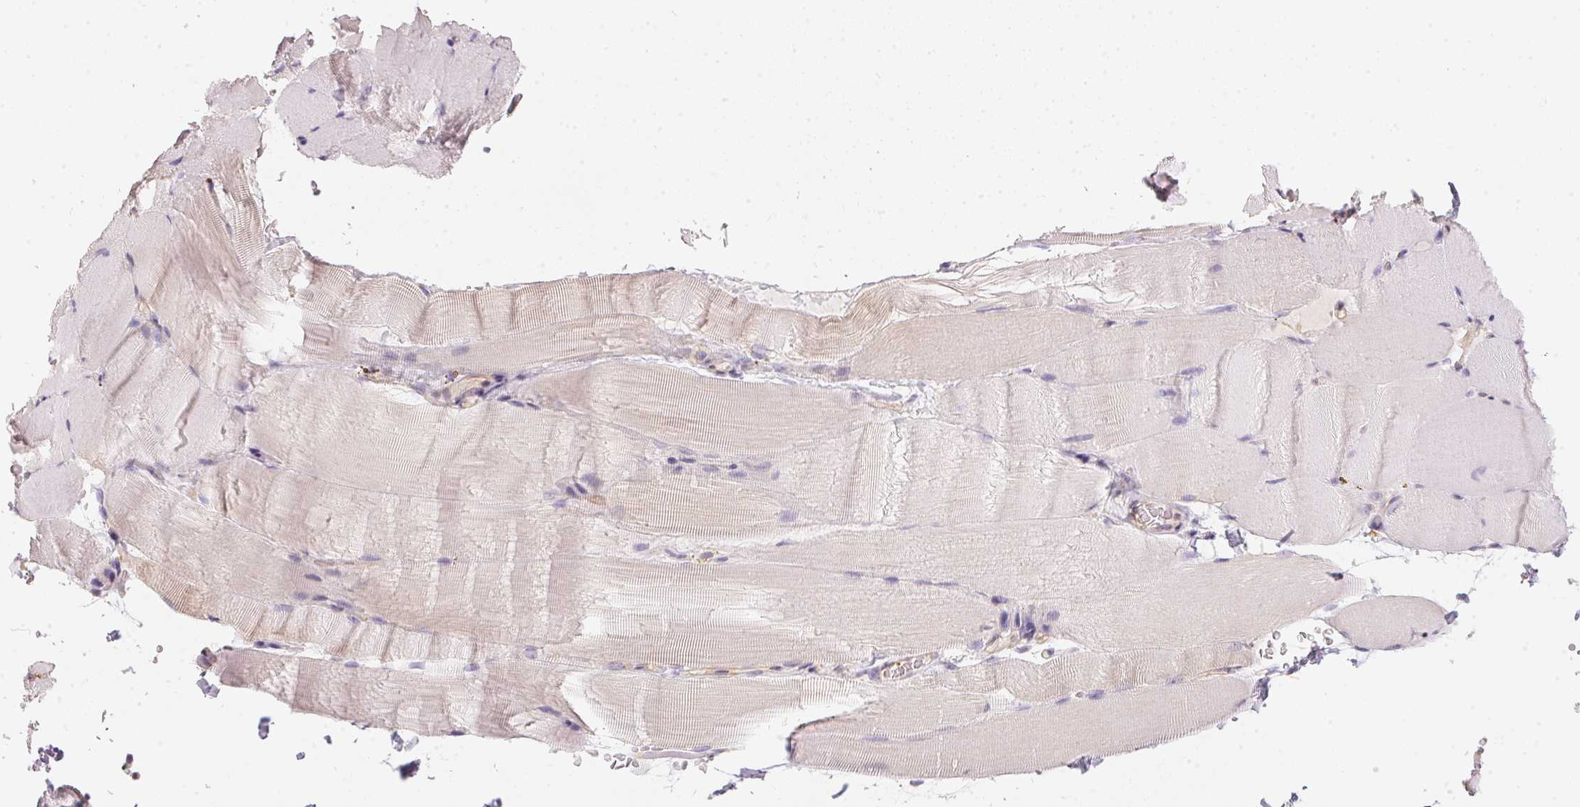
{"staining": {"intensity": "weak", "quantity": "<25%", "location": "cytoplasmic/membranous"}, "tissue": "skeletal muscle", "cell_type": "Myocytes", "image_type": "normal", "snomed": [{"axis": "morphology", "description": "Normal tissue, NOS"}, {"axis": "topography", "description": "Skeletal muscle"}], "caption": "This is an immunohistochemistry photomicrograph of normal skeletal muscle. There is no positivity in myocytes.", "gene": "BLMH", "patient": {"sex": "female", "age": 37}}